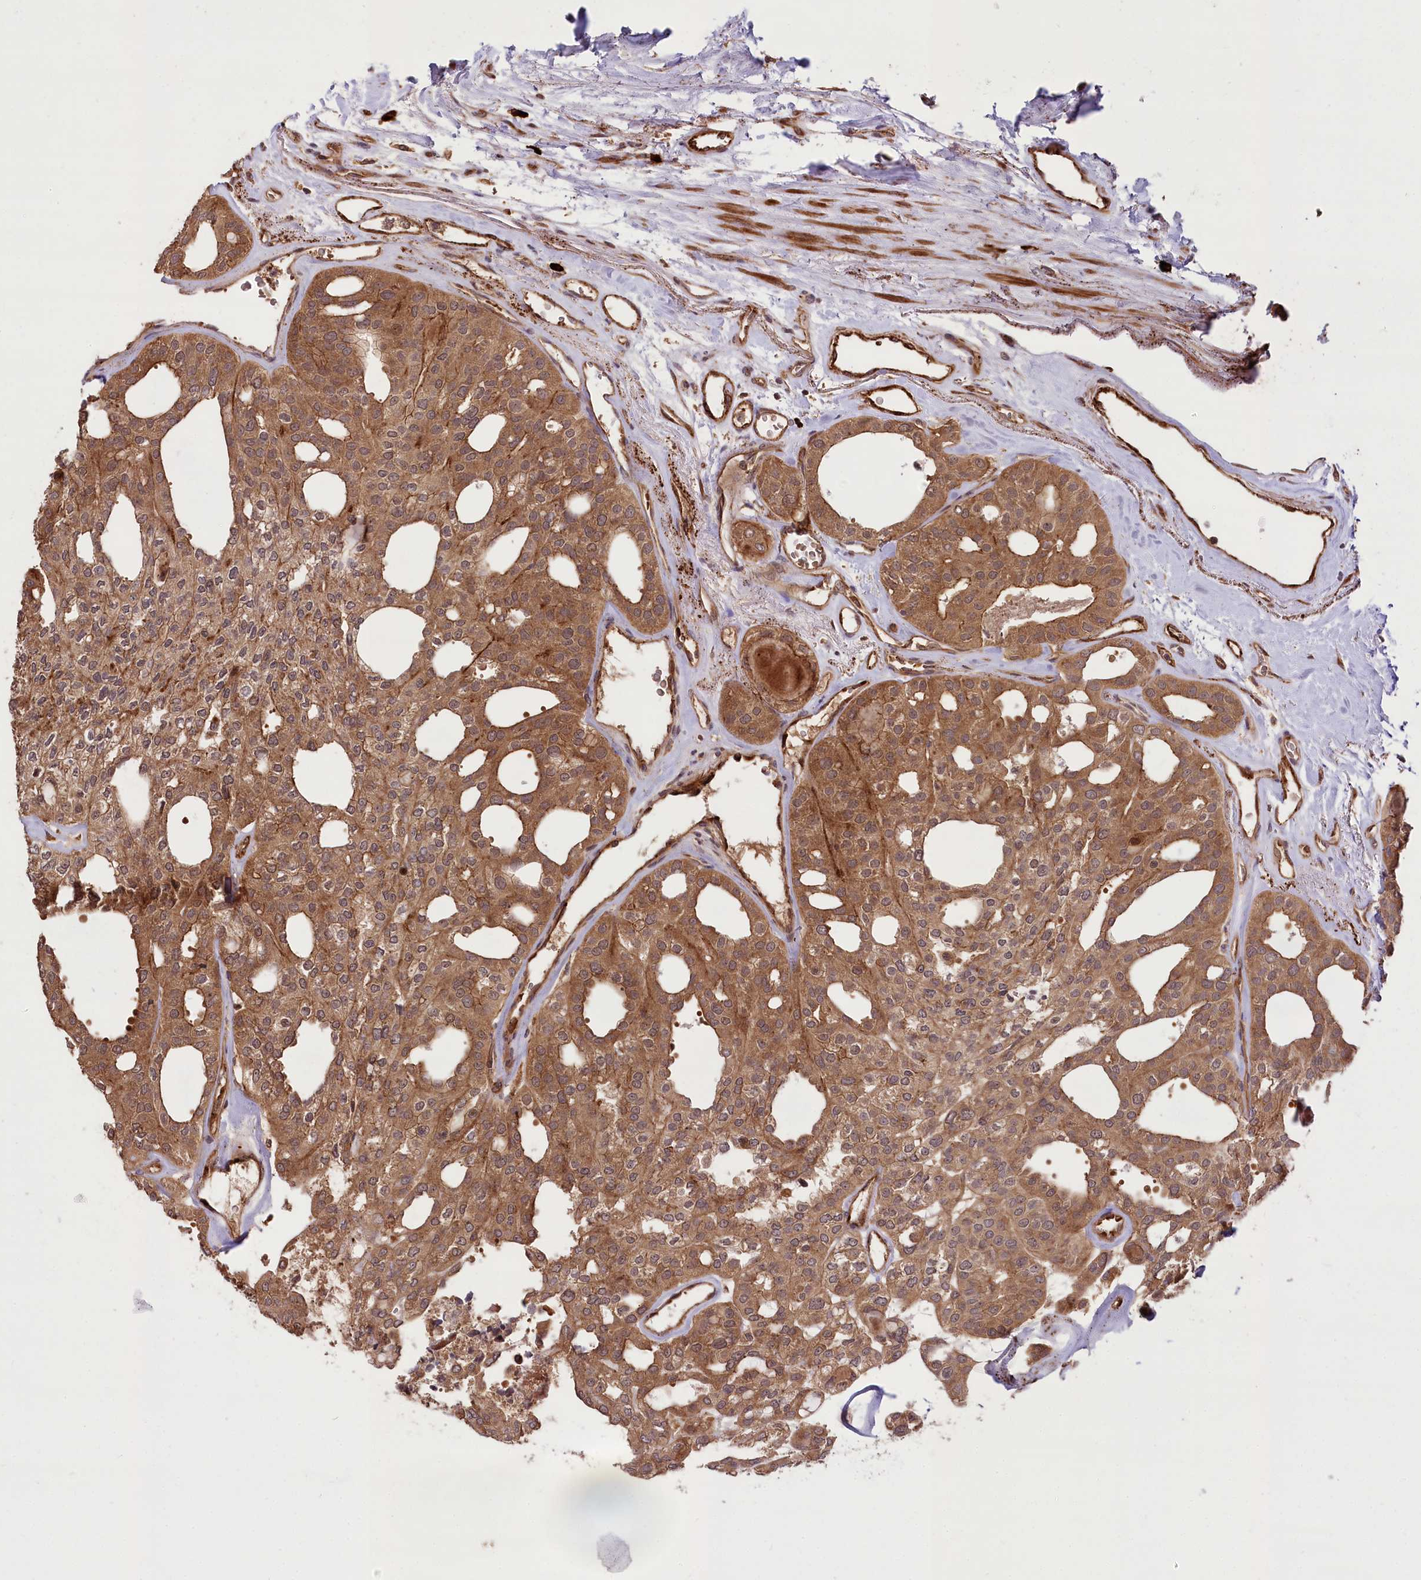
{"staining": {"intensity": "moderate", "quantity": ">75%", "location": "cytoplasmic/membranous,nuclear"}, "tissue": "thyroid cancer", "cell_type": "Tumor cells", "image_type": "cancer", "snomed": [{"axis": "morphology", "description": "Follicular adenoma carcinoma, NOS"}, {"axis": "topography", "description": "Thyroid gland"}], "caption": "This histopathology image exhibits thyroid cancer (follicular adenoma carcinoma) stained with immunohistochemistry (IHC) to label a protein in brown. The cytoplasmic/membranous and nuclear of tumor cells show moderate positivity for the protein. Nuclei are counter-stained blue.", "gene": "CARD19", "patient": {"sex": "male", "age": 75}}